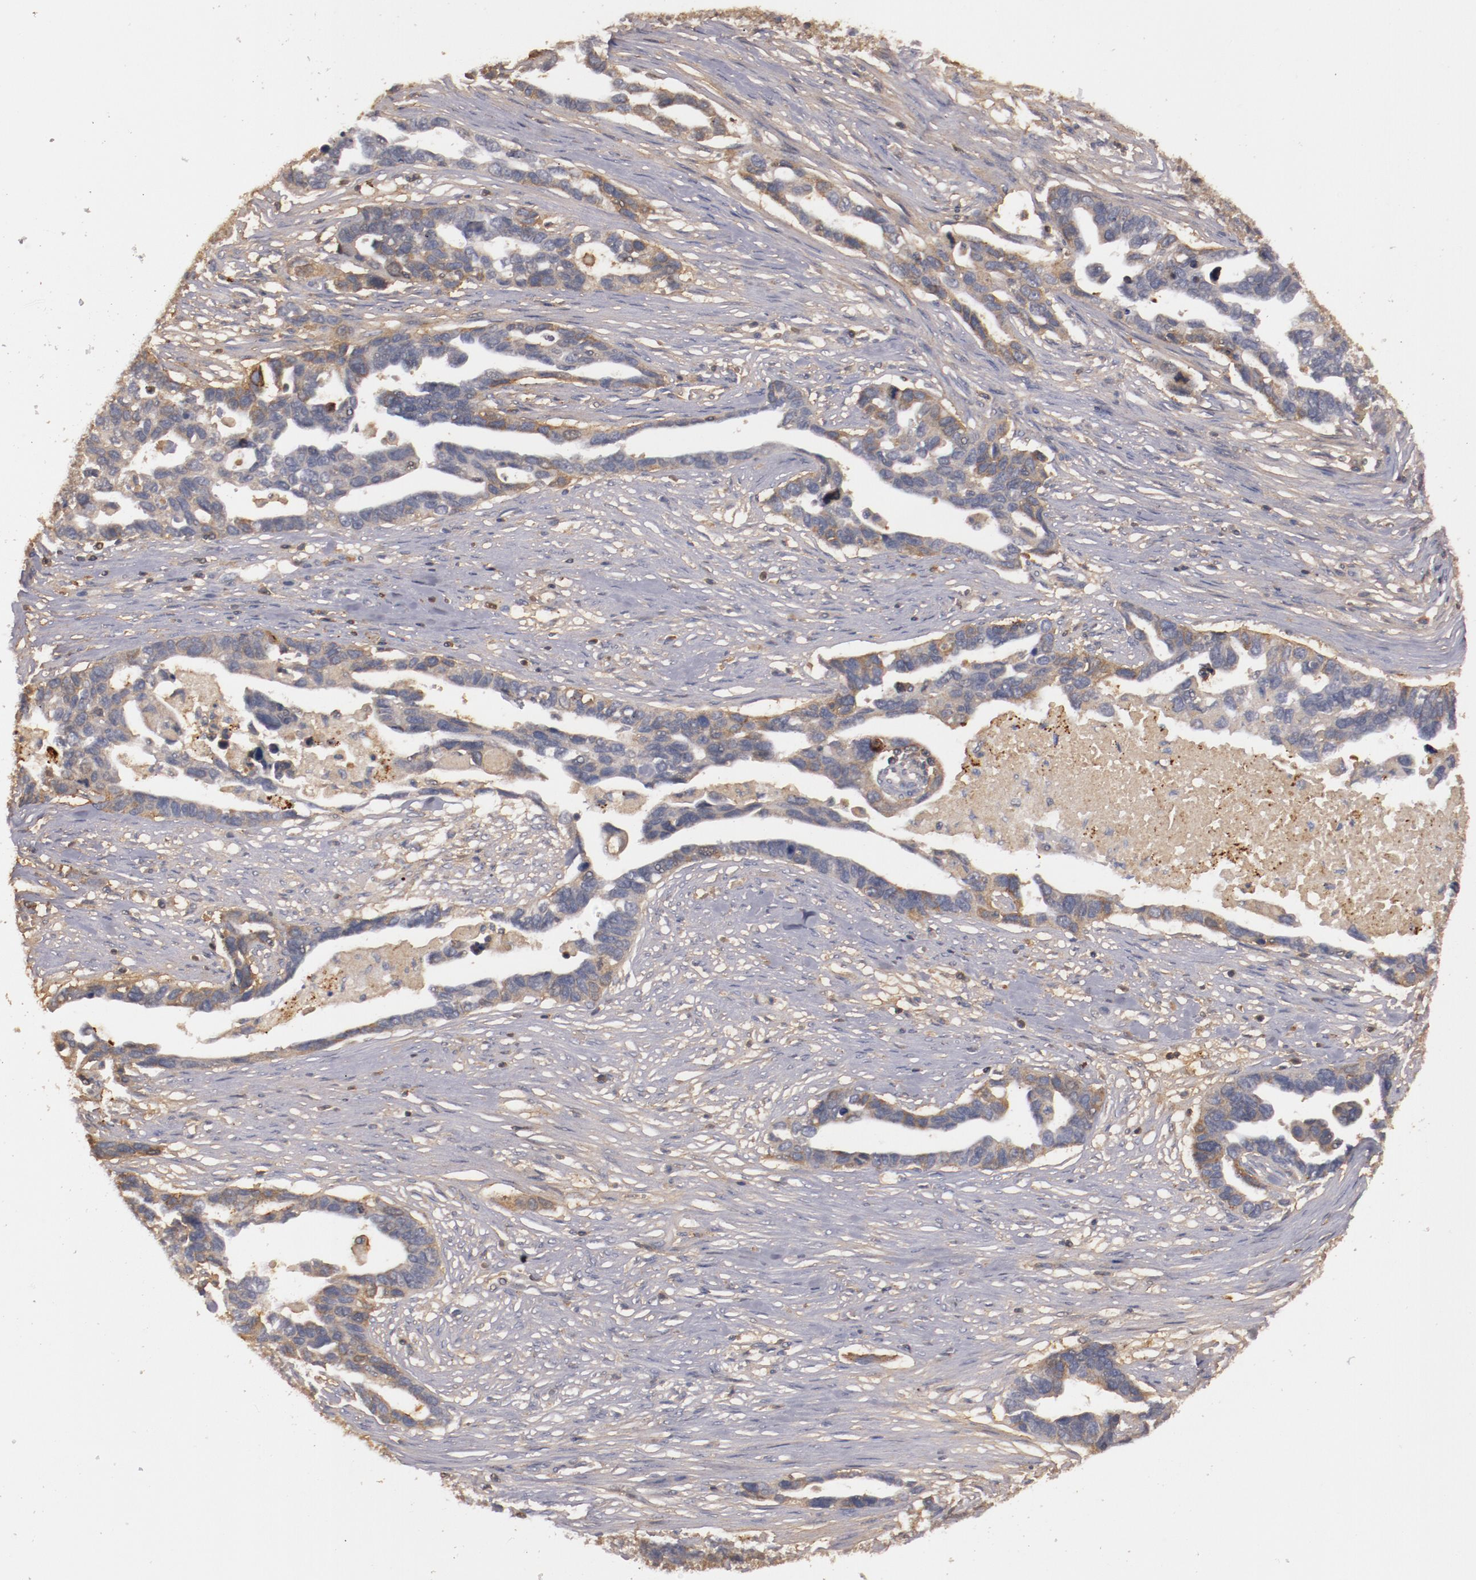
{"staining": {"intensity": "moderate", "quantity": "25%-75%", "location": "cytoplasmic/membranous"}, "tissue": "ovarian cancer", "cell_type": "Tumor cells", "image_type": "cancer", "snomed": [{"axis": "morphology", "description": "Cystadenocarcinoma, serous, NOS"}, {"axis": "topography", "description": "Ovary"}], "caption": "Ovarian serous cystadenocarcinoma stained for a protein exhibits moderate cytoplasmic/membranous positivity in tumor cells.", "gene": "MBL2", "patient": {"sex": "female", "age": 54}}